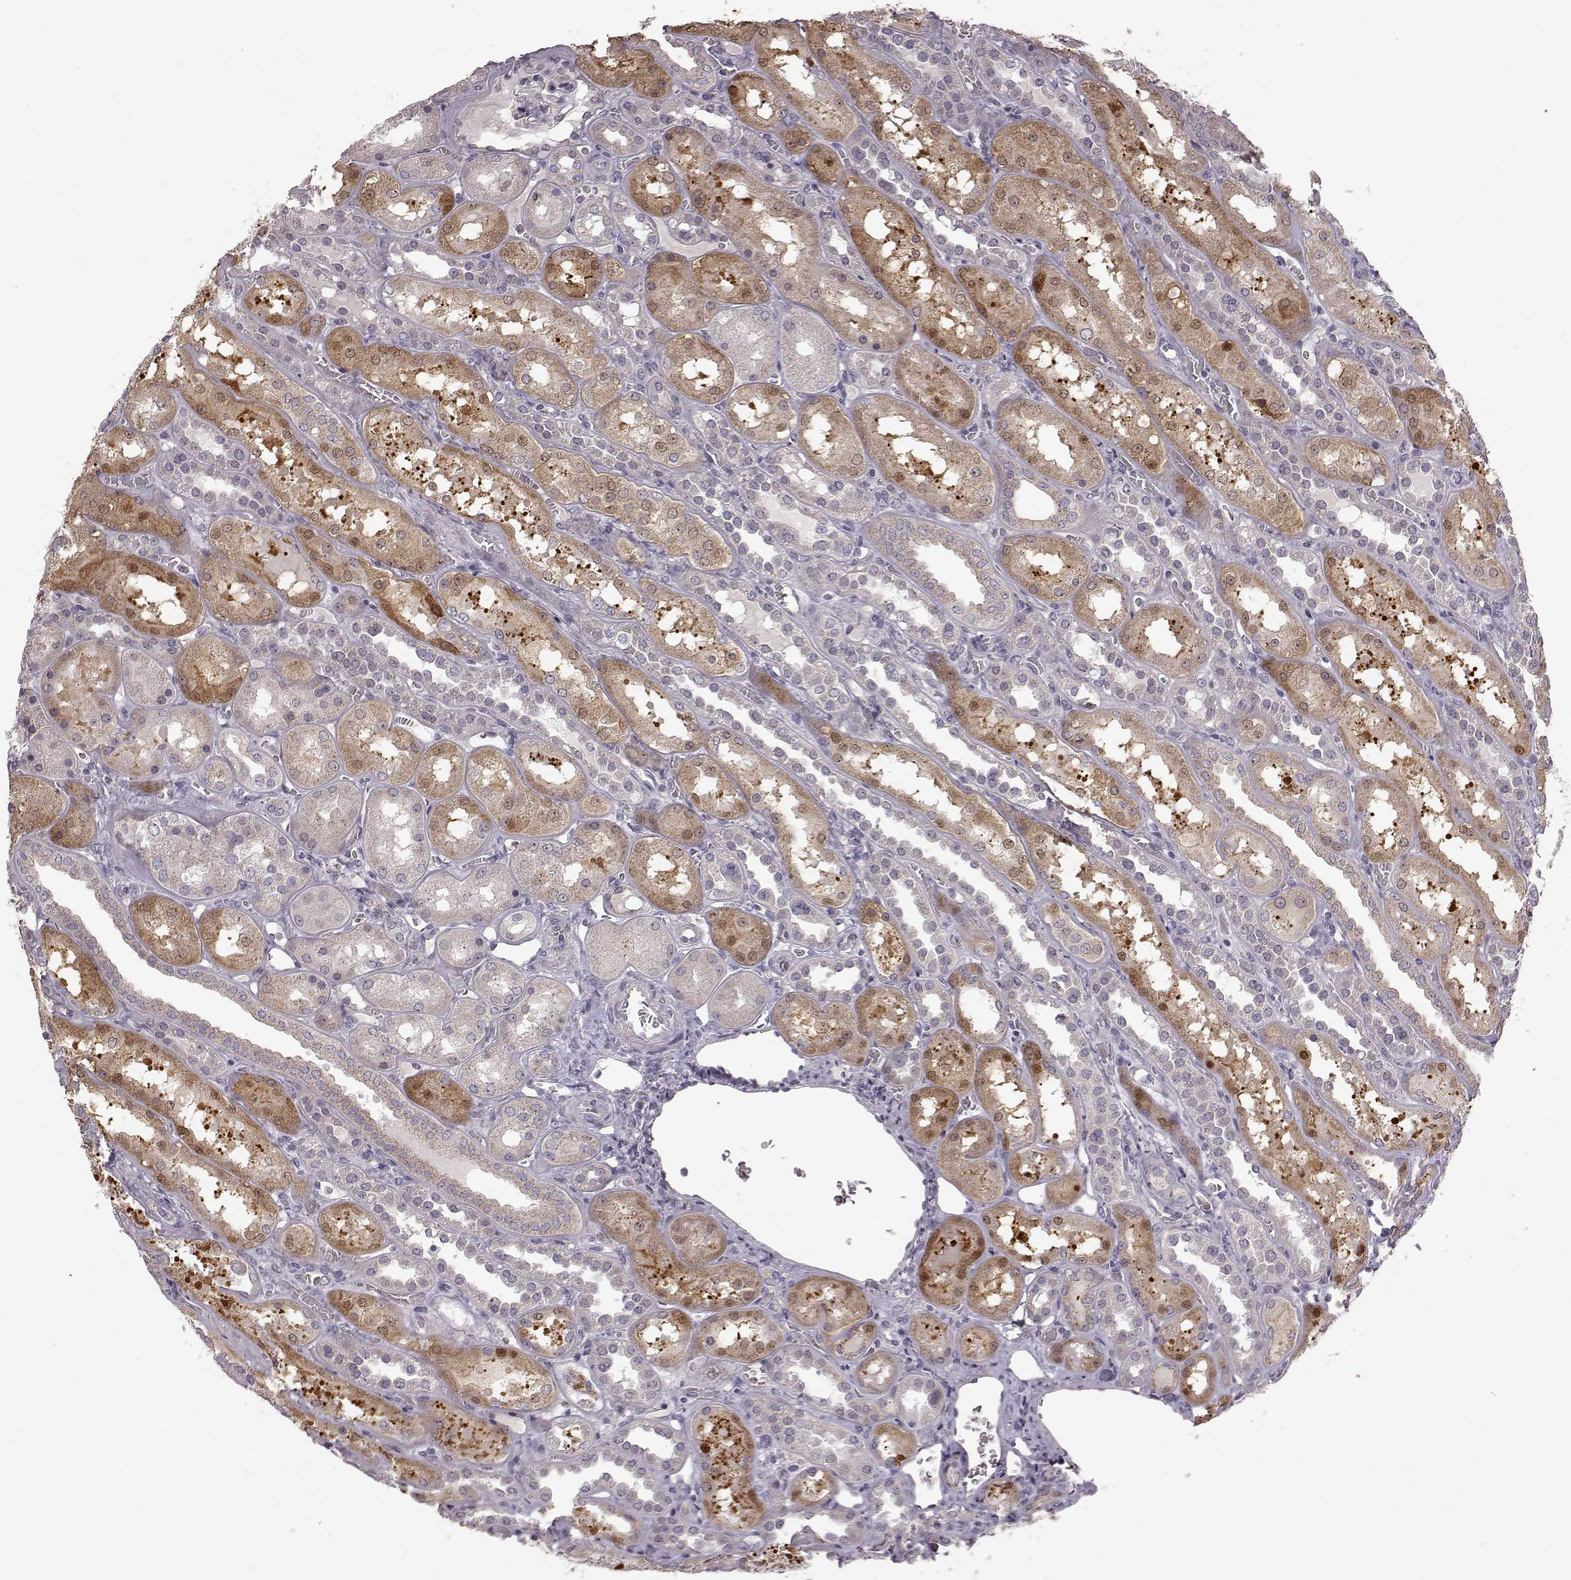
{"staining": {"intensity": "negative", "quantity": "none", "location": "none"}, "tissue": "kidney", "cell_type": "Cells in glomeruli", "image_type": "normal", "snomed": [{"axis": "morphology", "description": "Normal tissue, NOS"}, {"axis": "topography", "description": "Kidney"}], "caption": "DAB (3,3'-diaminobenzidine) immunohistochemical staining of benign kidney displays no significant positivity in cells in glomeruli. Nuclei are stained in blue.", "gene": "B3GNT6", "patient": {"sex": "male", "age": 73}}